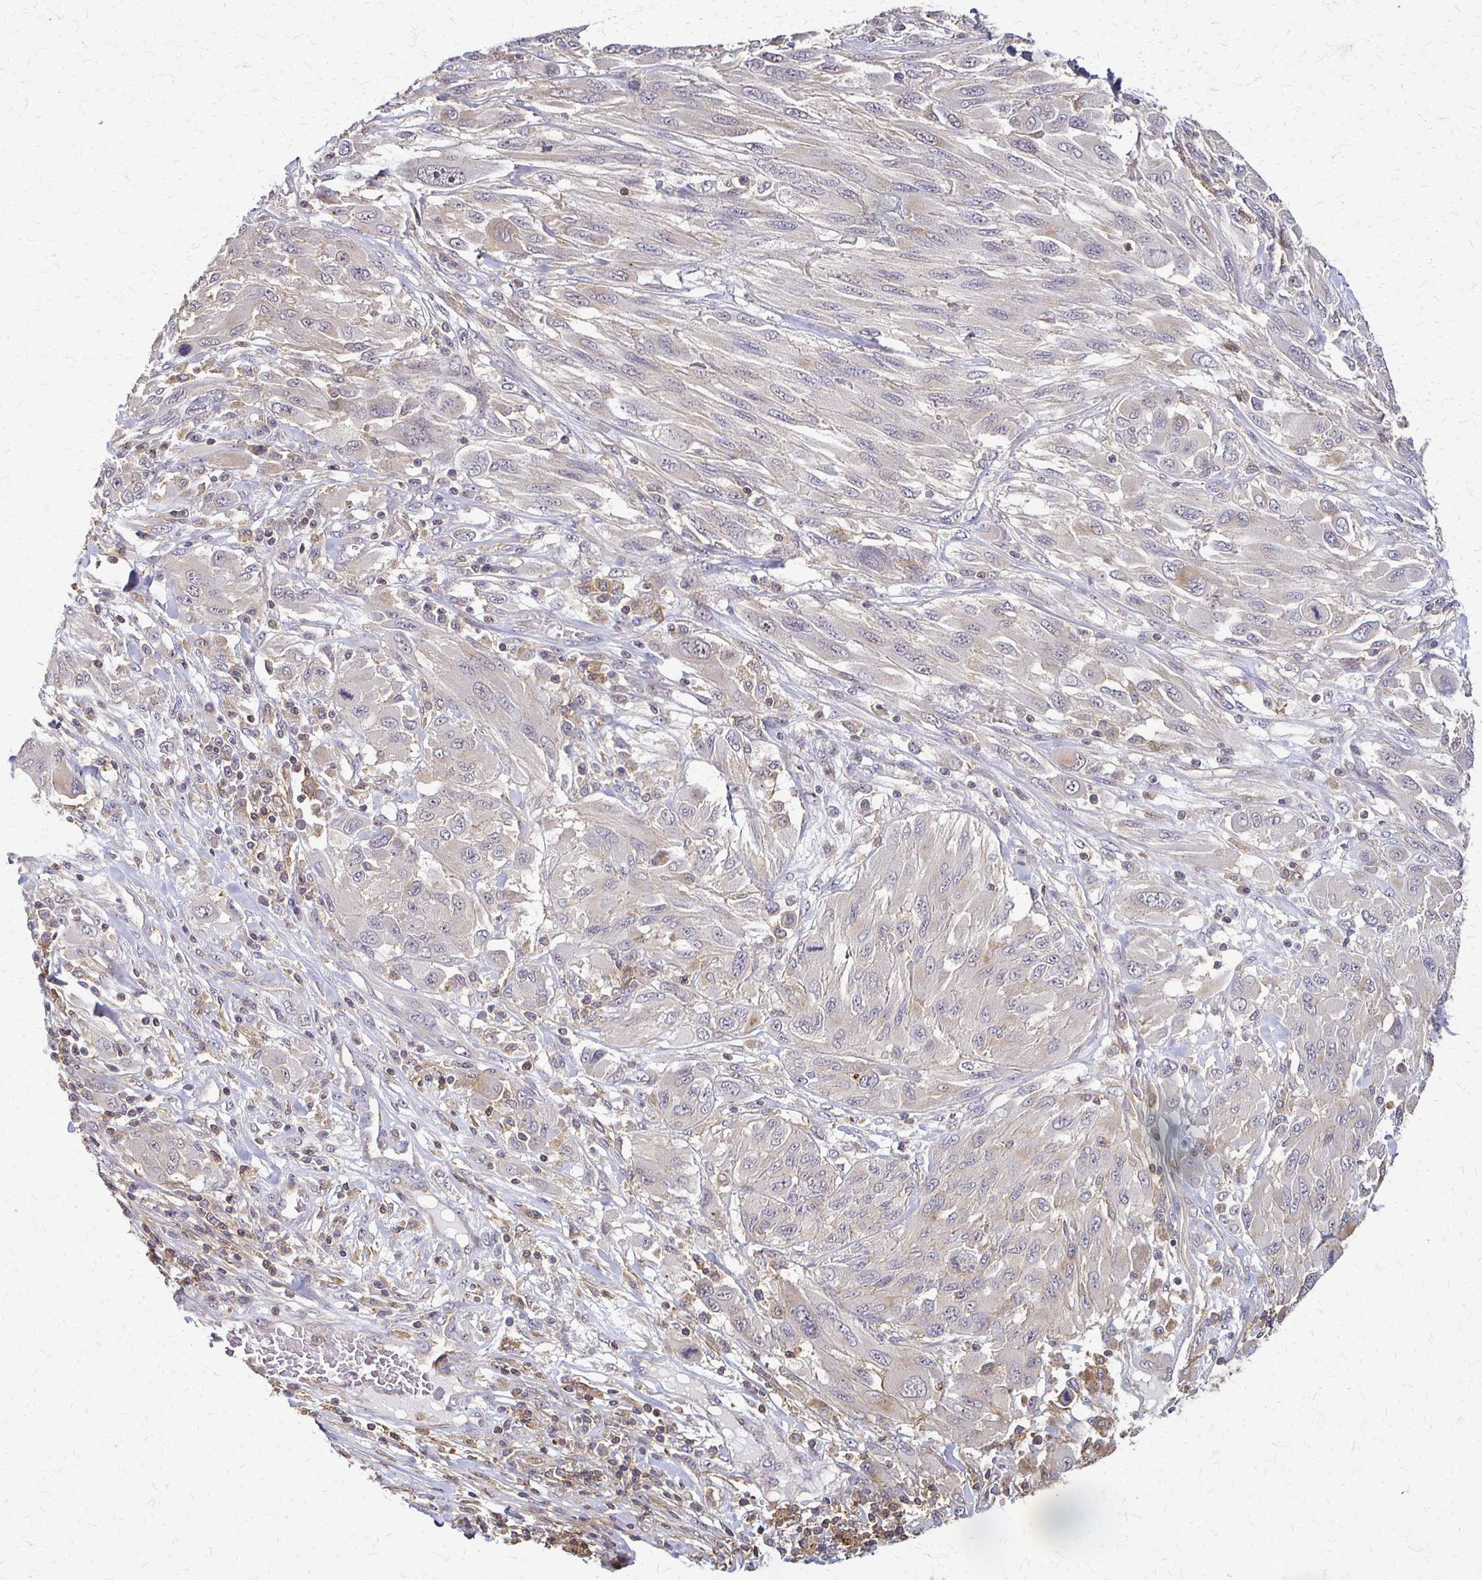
{"staining": {"intensity": "negative", "quantity": "none", "location": "none"}, "tissue": "melanoma", "cell_type": "Tumor cells", "image_type": "cancer", "snomed": [{"axis": "morphology", "description": "Malignant melanoma, NOS"}, {"axis": "topography", "description": "Skin"}], "caption": "Photomicrograph shows no protein expression in tumor cells of malignant melanoma tissue.", "gene": "SLC9A9", "patient": {"sex": "female", "age": 91}}